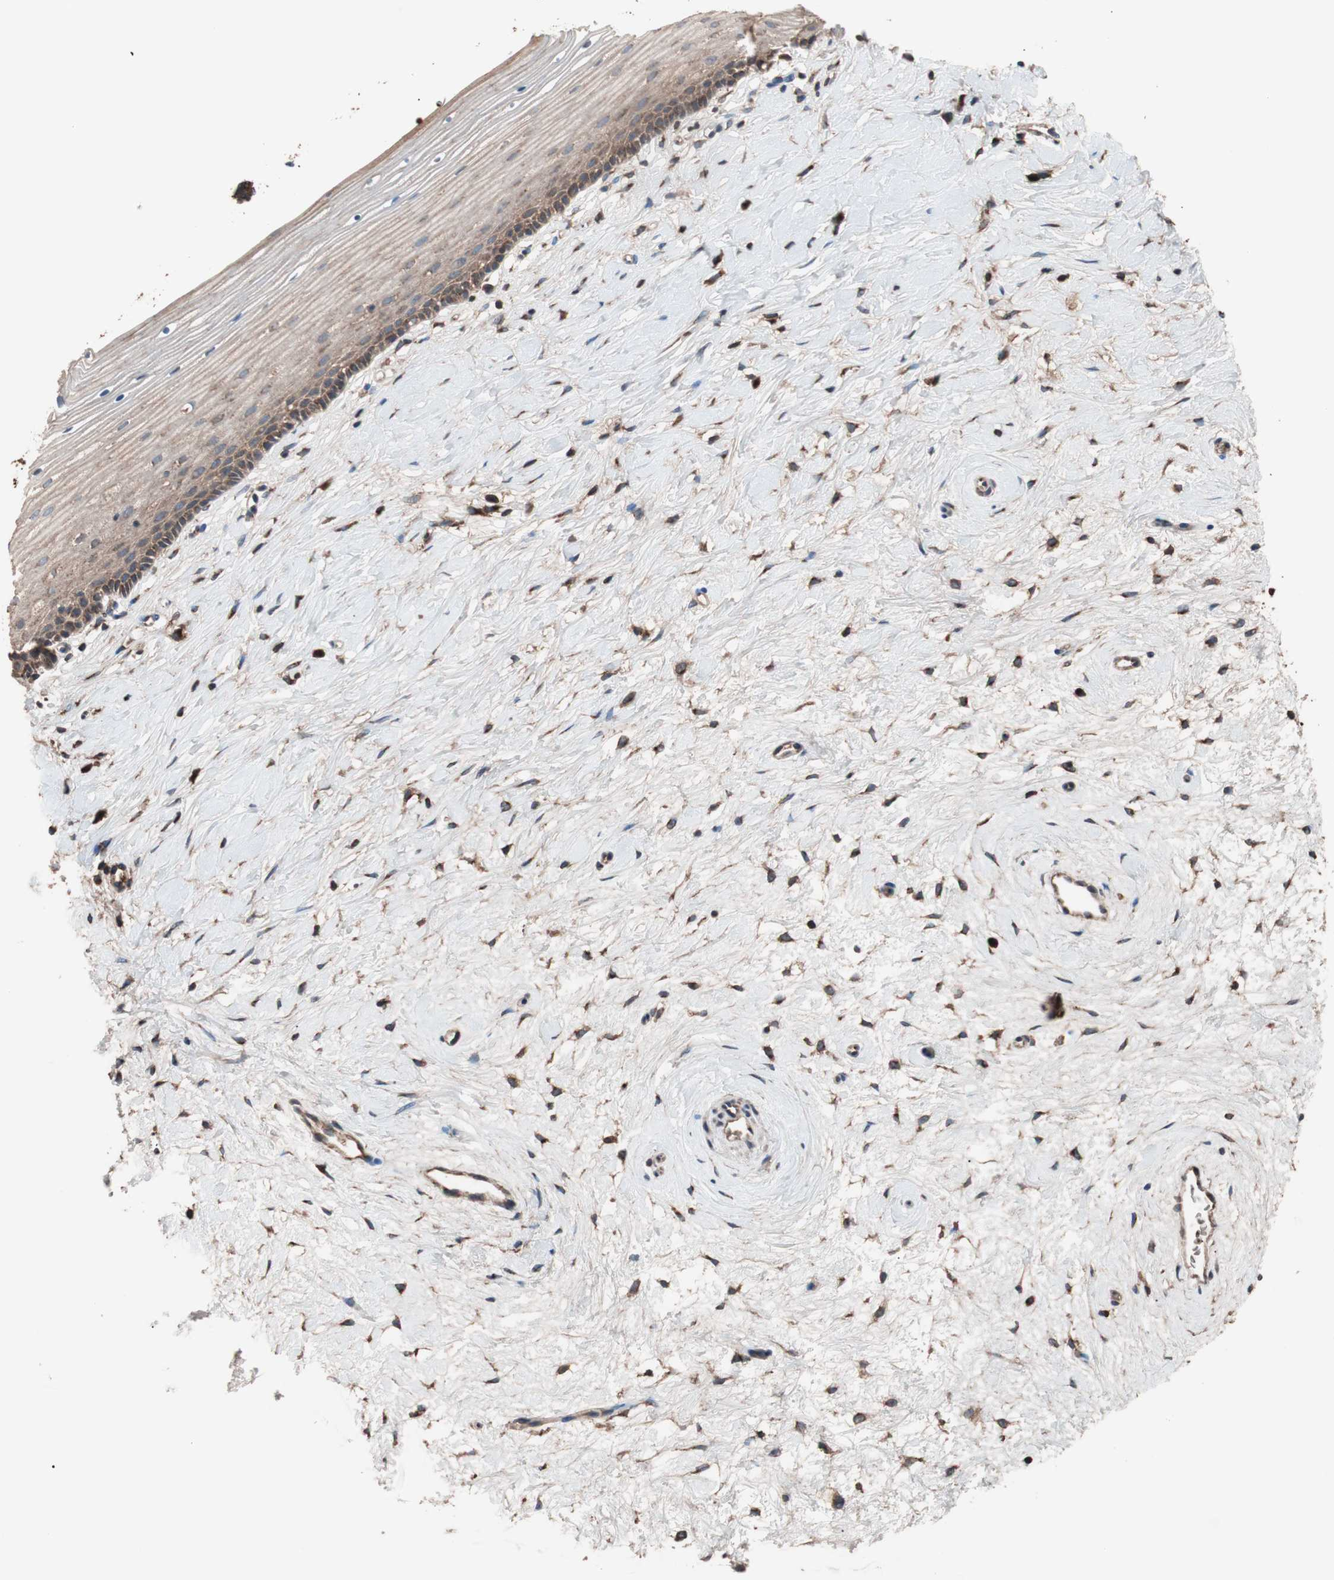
{"staining": {"intensity": "moderate", "quantity": ">75%", "location": "cytoplasmic/membranous"}, "tissue": "cervix", "cell_type": "Glandular cells", "image_type": "normal", "snomed": [{"axis": "morphology", "description": "Normal tissue, NOS"}, {"axis": "topography", "description": "Cervix"}], "caption": "An image of cervix stained for a protein exhibits moderate cytoplasmic/membranous brown staining in glandular cells. The protein of interest is stained brown, and the nuclei are stained in blue (DAB (3,3'-diaminobenzidine) IHC with brightfield microscopy, high magnification).", "gene": "GLYCTK", "patient": {"sex": "female", "age": 39}}